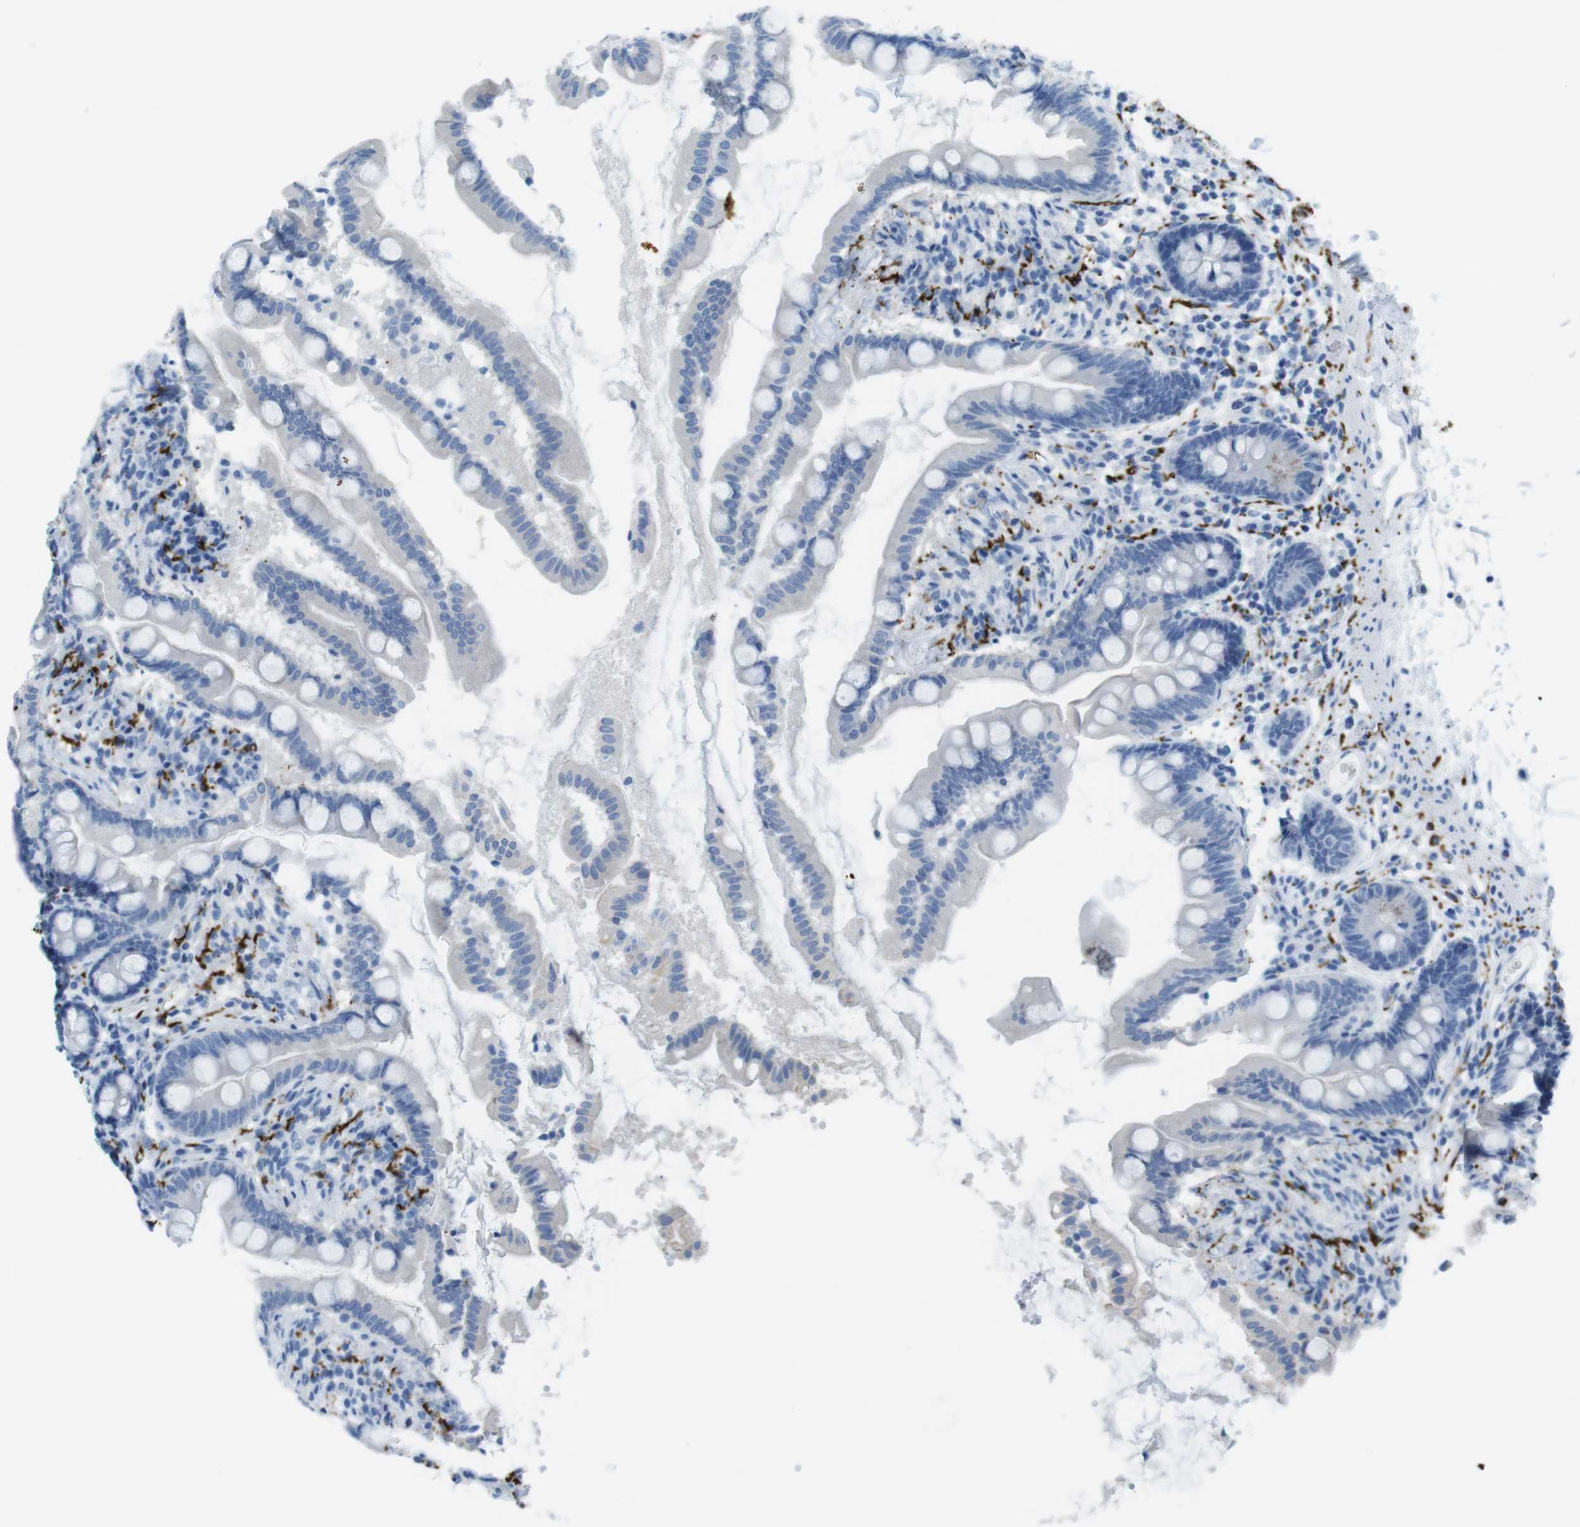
{"staining": {"intensity": "negative", "quantity": "none", "location": "none"}, "tissue": "small intestine", "cell_type": "Glandular cells", "image_type": "normal", "snomed": [{"axis": "morphology", "description": "Normal tissue, NOS"}, {"axis": "topography", "description": "Small intestine"}], "caption": "Immunohistochemical staining of benign human small intestine demonstrates no significant positivity in glandular cells. (Immunohistochemistry, brightfield microscopy, high magnification).", "gene": "GAP43", "patient": {"sex": "female", "age": 56}}